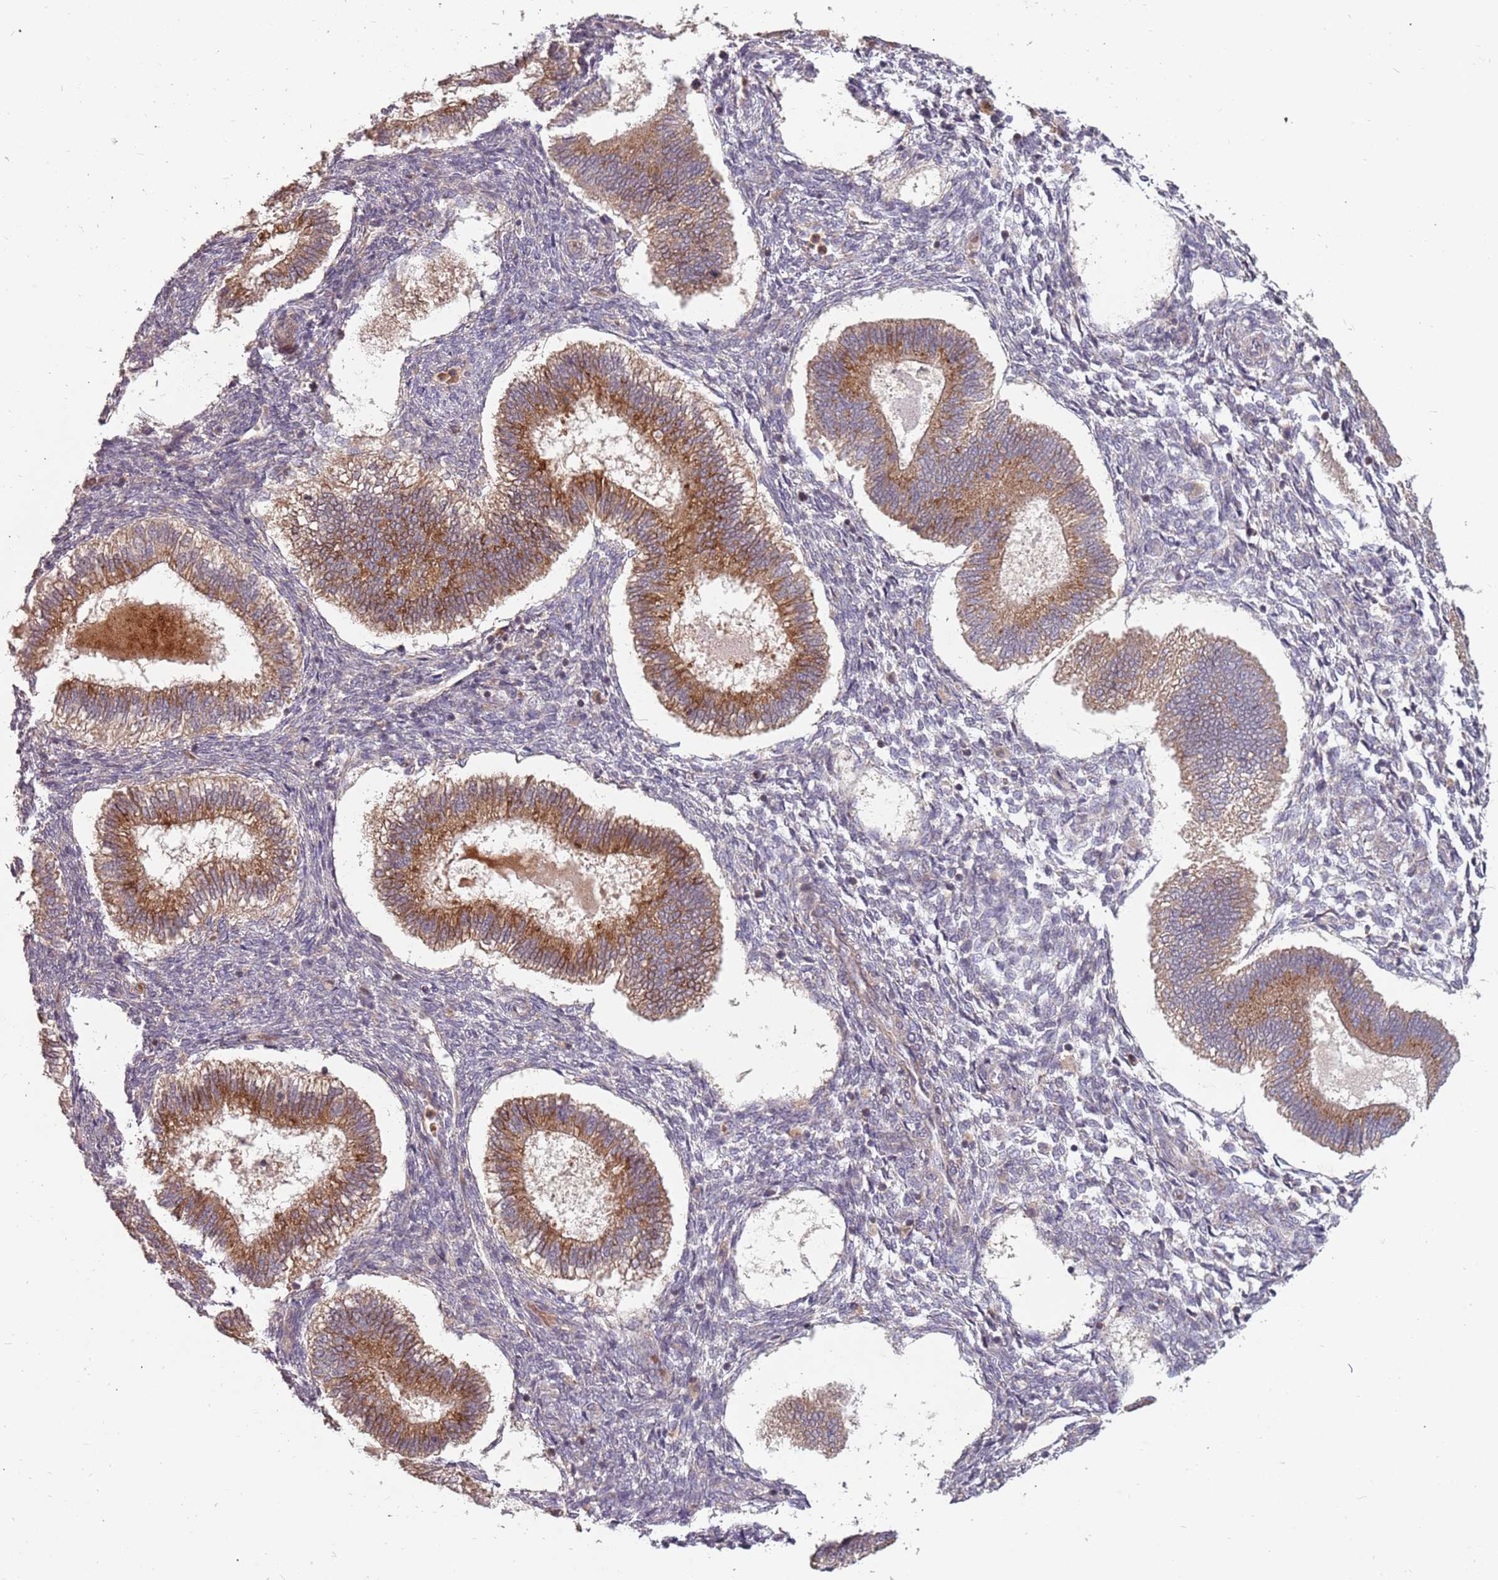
{"staining": {"intensity": "moderate", "quantity": "<25%", "location": "cytoplasmic/membranous"}, "tissue": "endometrium", "cell_type": "Cells in endometrial stroma", "image_type": "normal", "snomed": [{"axis": "morphology", "description": "Normal tissue, NOS"}, {"axis": "topography", "description": "Endometrium"}], "caption": "Protein expression analysis of benign endometrium shows moderate cytoplasmic/membranous expression in about <25% of cells in endometrial stroma. (IHC, brightfield microscopy, high magnification).", "gene": "PLD6", "patient": {"sex": "female", "age": 25}}